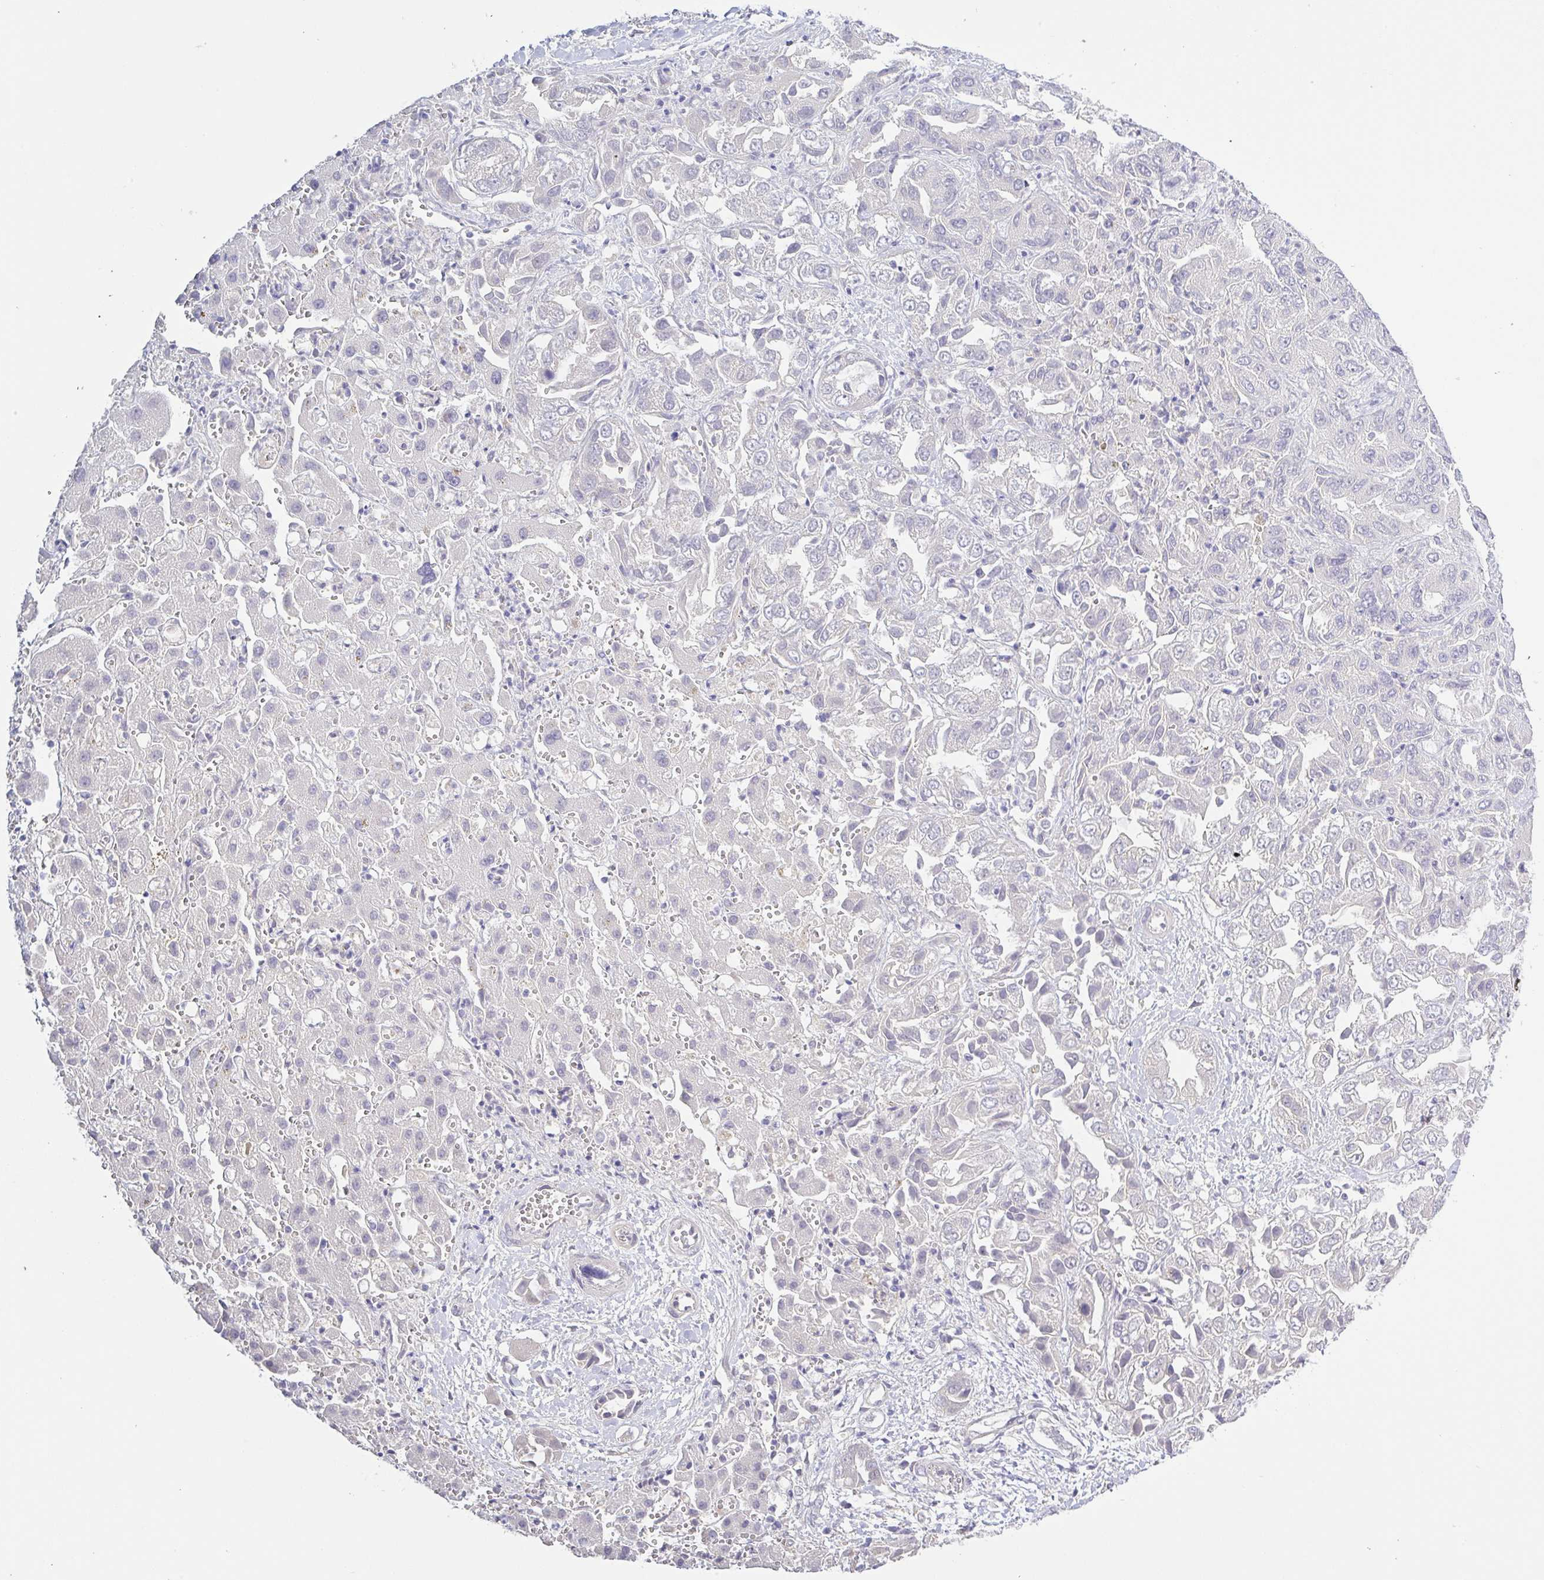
{"staining": {"intensity": "negative", "quantity": "none", "location": "none"}, "tissue": "liver cancer", "cell_type": "Tumor cells", "image_type": "cancer", "snomed": [{"axis": "morphology", "description": "Cholangiocarcinoma"}, {"axis": "topography", "description": "Liver"}], "caption": "IHC of human liver cancer exhibits no expression in tumor cells.", "gene": "HYPK", "patient": {"sex": "female", "age": 52}}